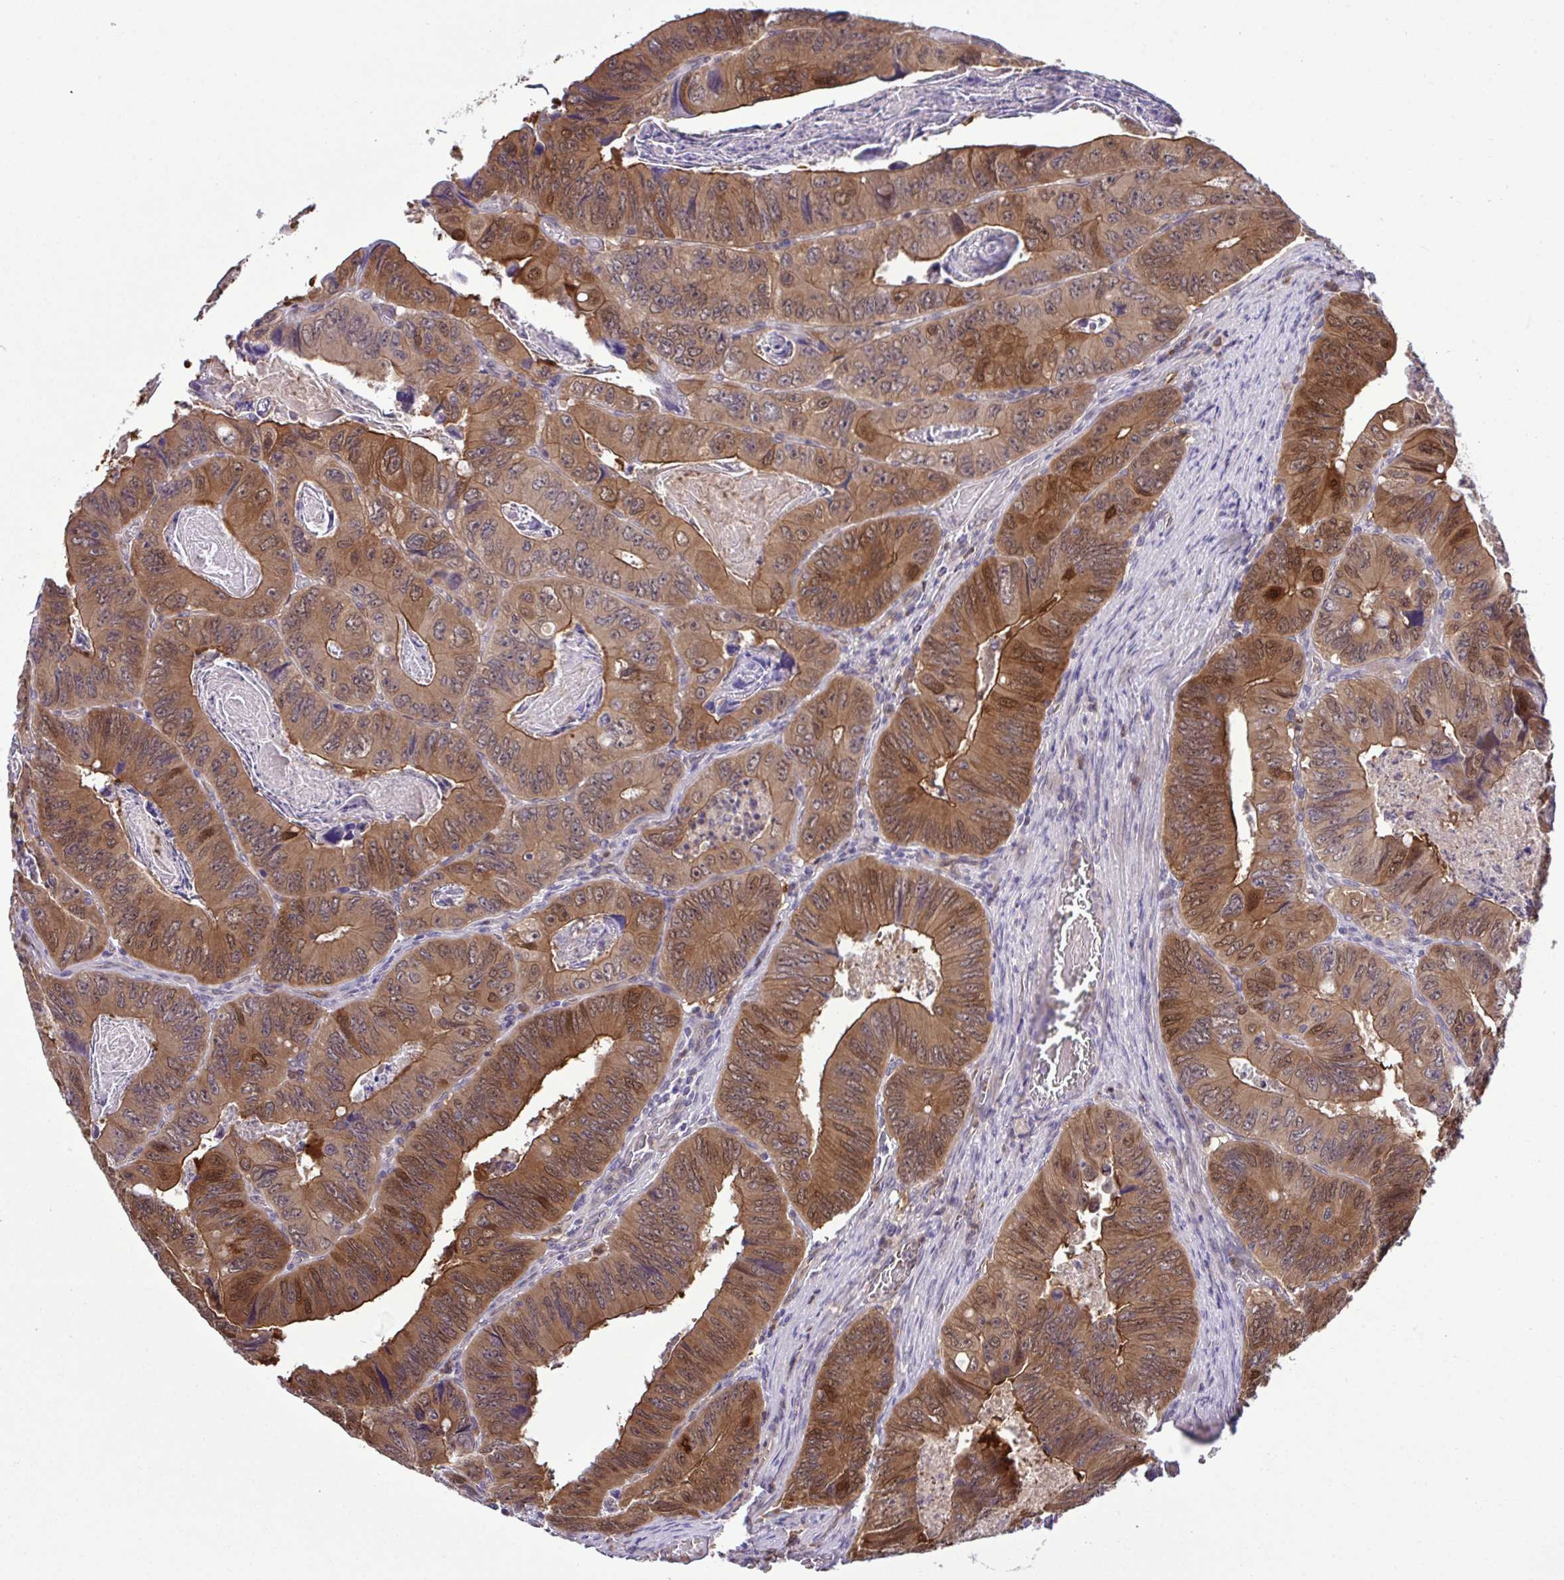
{"staining": {"intensity": "moderate", "quantity": ">75%", "location": "cytoplasmic/membranous,nuclear"}, "tissue": "colorectal cancer", "cell_type": "Tumor cells", "image_type": "cancer", "snomed": [{"axis": "morphology", "description": "Adenocarcinoma, NOS"}, {"axis": "topography", "description": "Colon"}], "caption": "High-power microscopy captured an immunohistochemistry (IHC) photomicrograph of adenocarcinoma (colorectal), revealing moderate cytoplasmic/membranous and nuclear positivity in about >75% of tumor cells.", "gene": "CMPK1", "patient": {"sex": "female", "age": 84}}